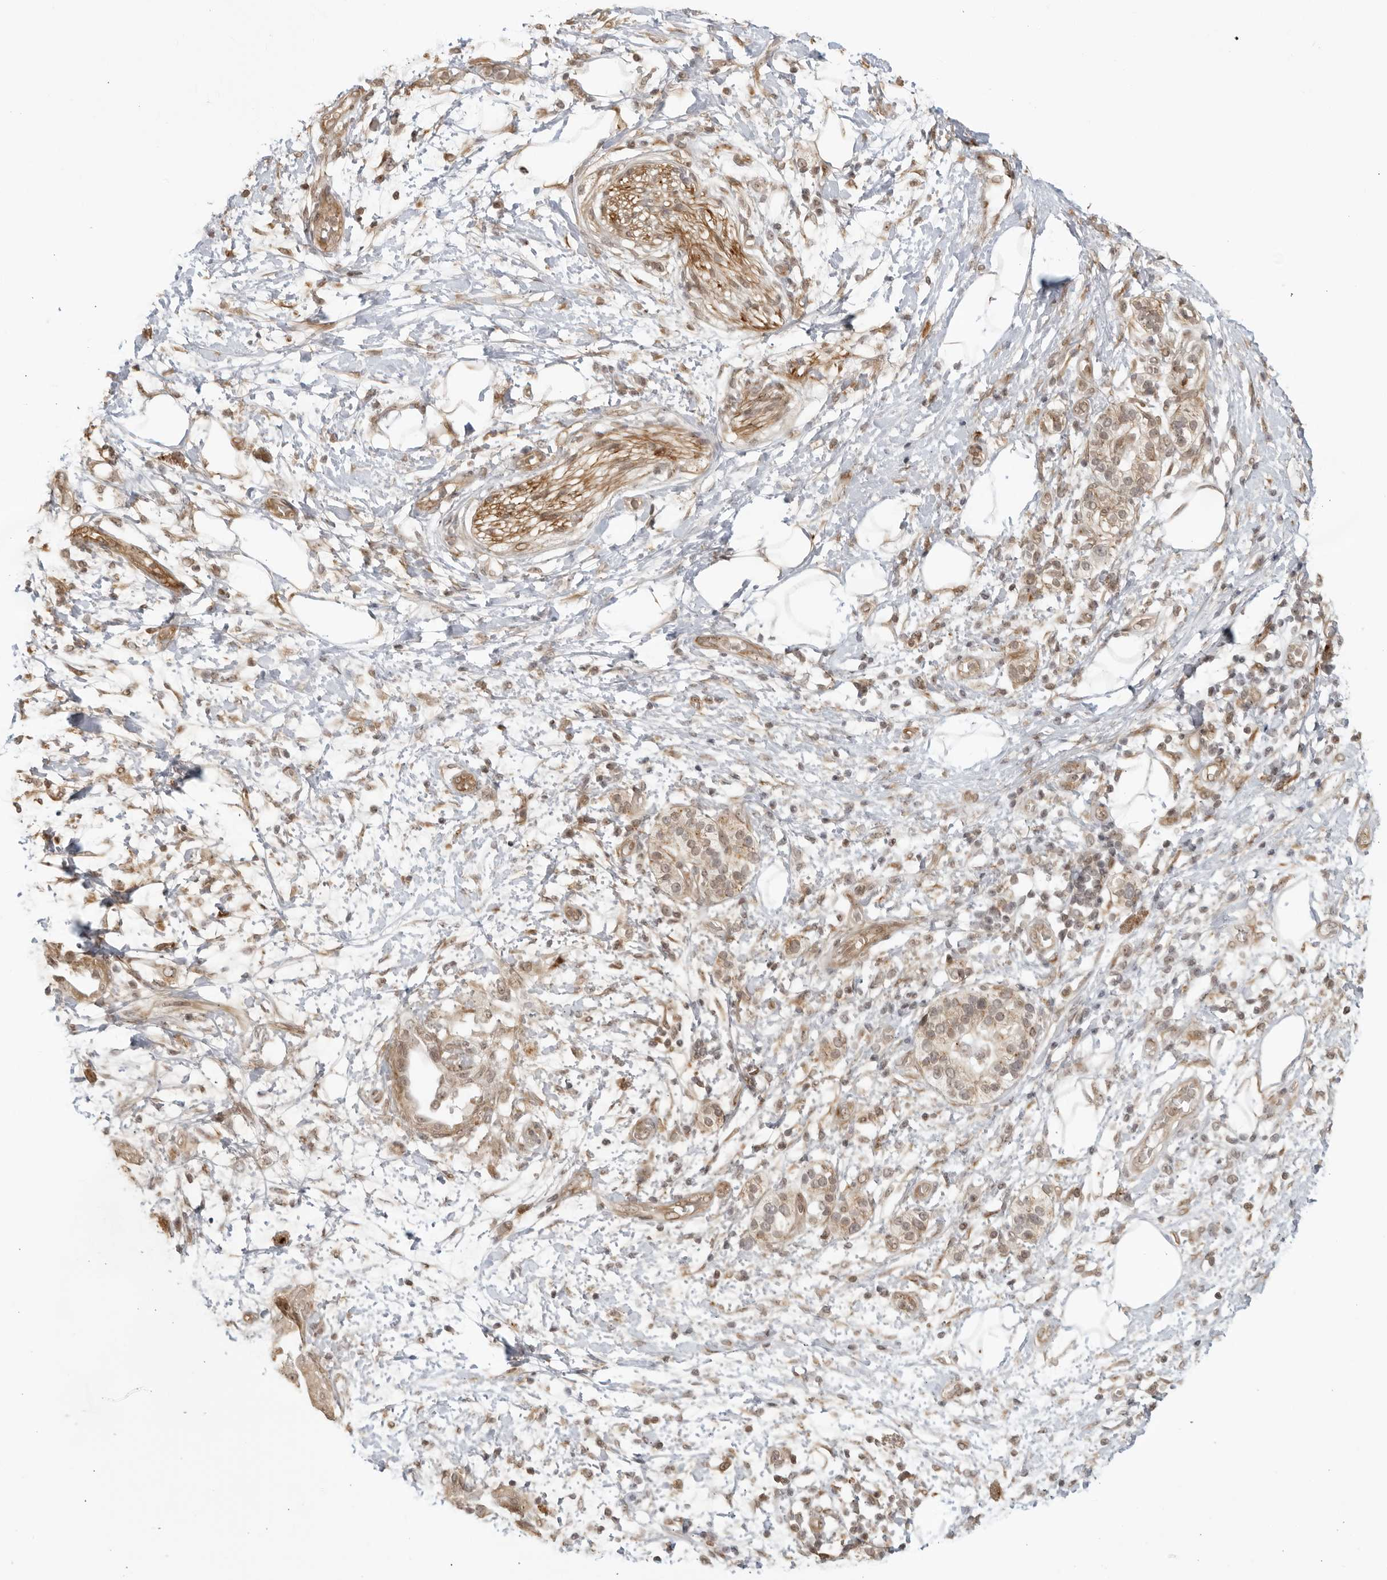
{"staining": {"intensity": "moderate", "quantity": ">75%", "location": "cytoplasmic/membranous"}, "tissue": "soft tissue", "cell_type": "Fibroblasts", "image_type": "normal", "snomed": [{"axis": "morphology", "description": "Normal tissue, NOS"}, {"axis": "morphology", "description": "Adenocarcinoma, NOS"}, {"axis": "topography", "description": "Duodenum"}, {"axis": "topography", "description": "Peripheral nerve tissue"}], "caption": "Soft tissue stained with immunohistochemistry demonstrates moderate cytoplasmic/membranous staining in approximately >75% of fibroblasts.", "gene": "TCF21", "patient": {"sex": "female", "age": 60}}